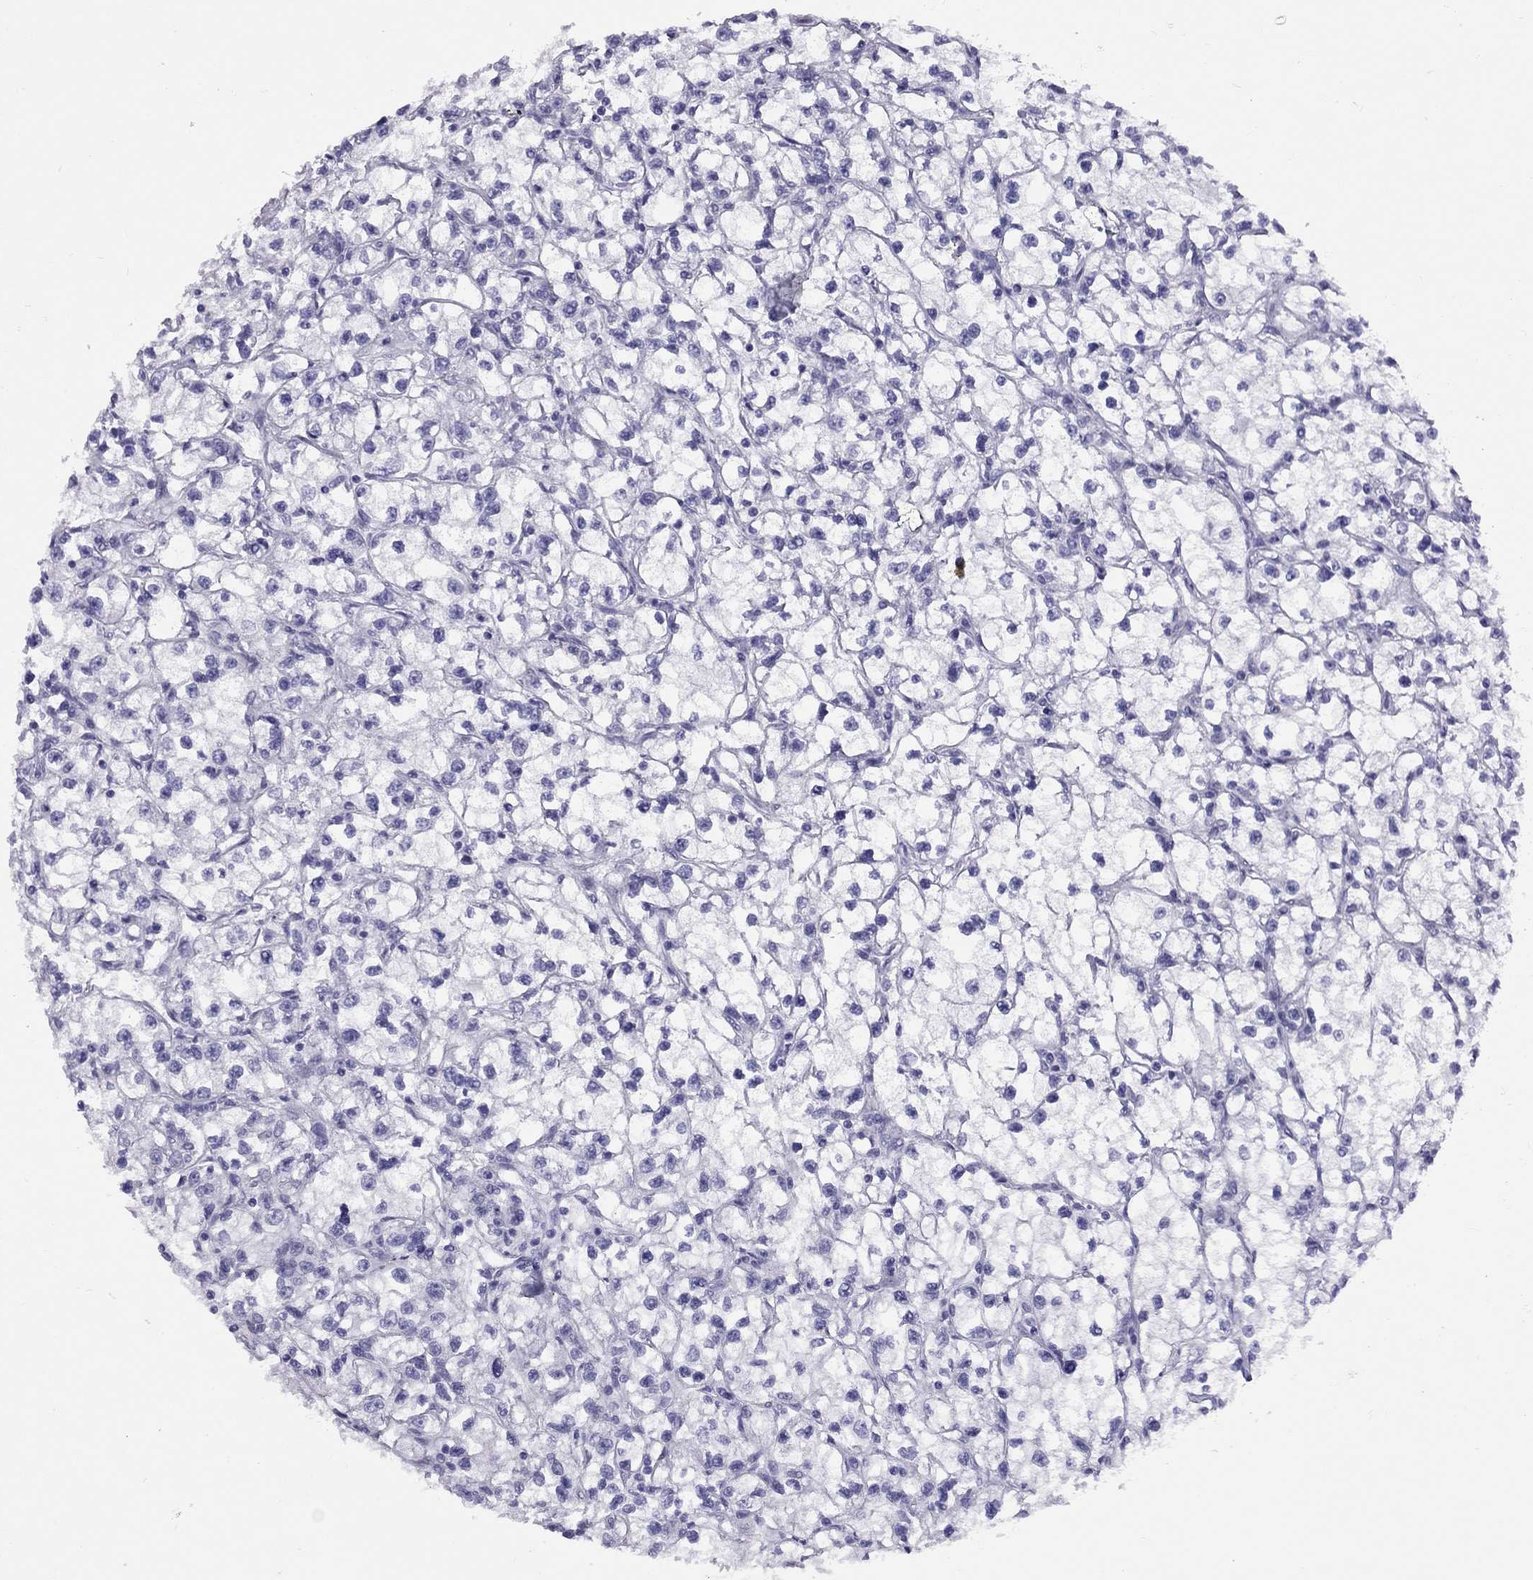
{"staining": {"intensity": "negative", "quantity": "none", "location": "none"}, "tissue": "renal cancer", "cell_type": "Tumor cells", "image_type": "cancer", "snomed": [{"axis": "morphology", "description": "Adenocarcinoma, NOS"}, {"axis": "topography", "description": "Kidney"}], "caption": "An immunohistochemistry (IHC) histopathology image of adenocarcinoma (renal) is shown. There is no staining in tumor cells of adenocarcinoma (renal).", "gene": "FSCN3", "patient": {"sex": "male", "age": 67}}